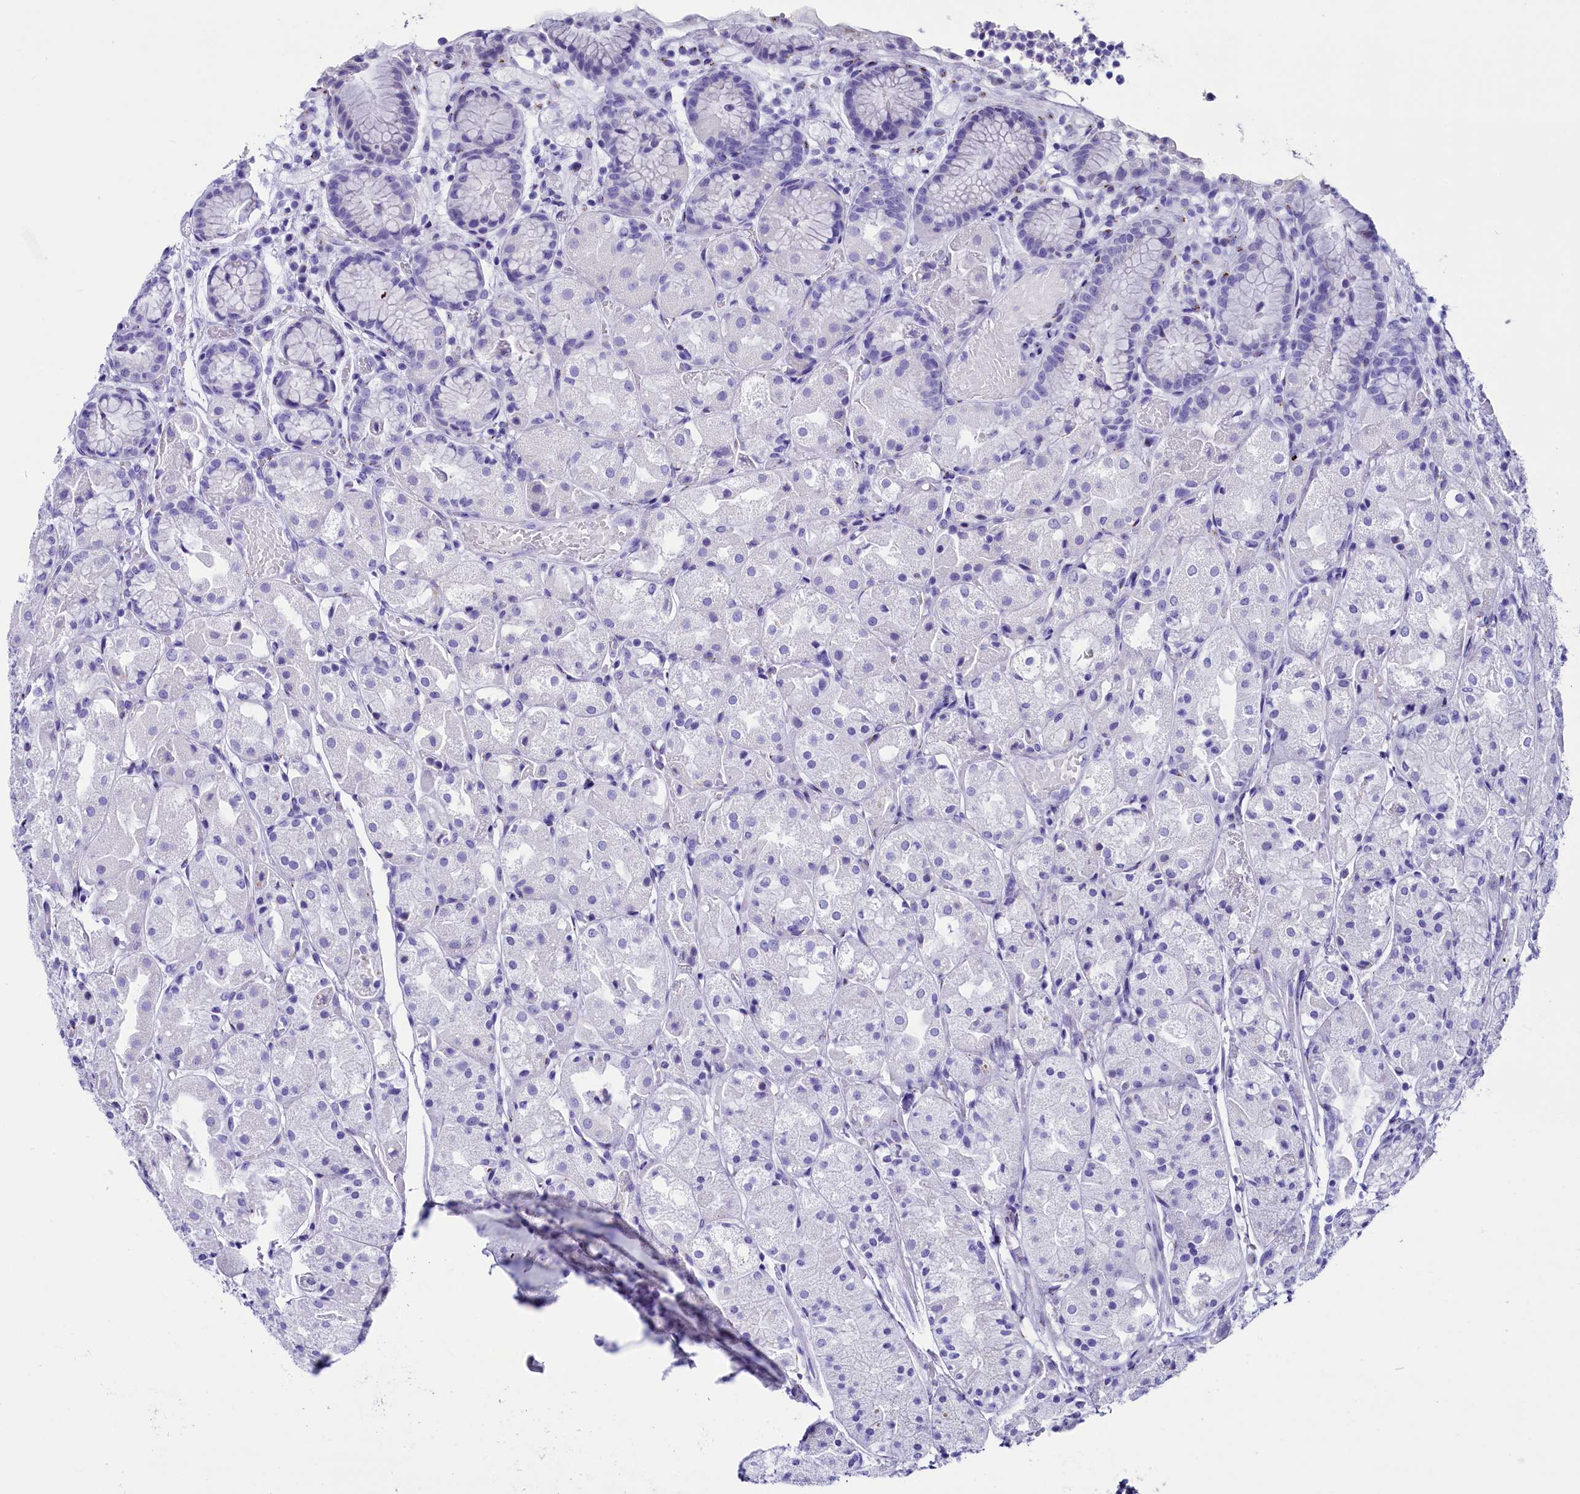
{"staining": {"intensity": "weak", "quantity": "<25%", "location": "cytoplasmic/membranous"}, "tissue": "stomach", "cell_type": "Glandular cells", "image_type": "normal", "snomed": [{"axis": "morphology", "description": "Normal tissue, NOS"}, {"axis": "topography", "description": "Stomach, upper"}], "caption": "Protein analysis of benign stomach demonstrates no significant positivity in glandular cells.", "gene": "AP3B2", "patient": {"sex": "male", "age": 72}}